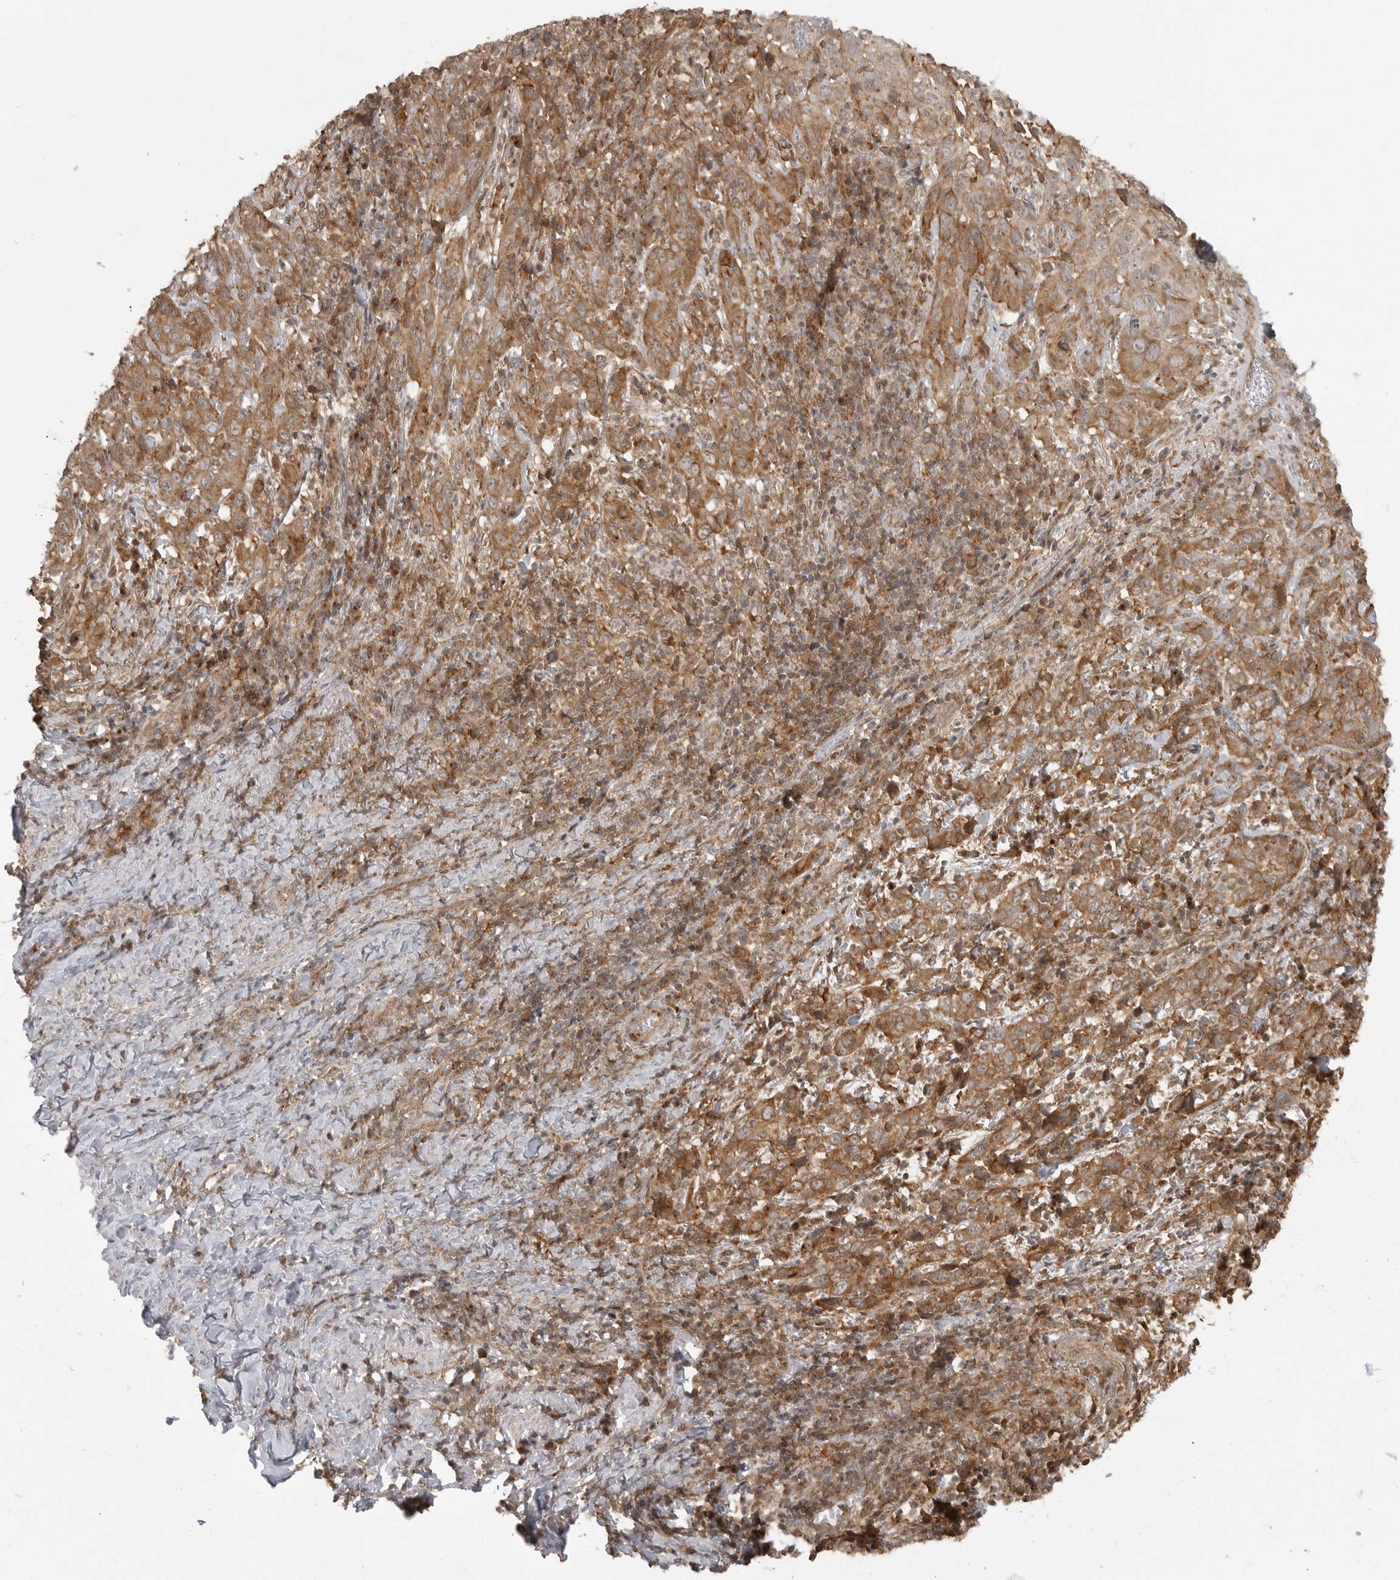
{"staining": {"intensity": "moderate", "quantity": ">75%", "location": "cytoplasmic/membranous"}, "tissue": "cervical cancer", "cell_type": "Tumor cells", "image_type": "cancer", "snomed": [{"axis": "morphology", "description": "Squamous cell carcinoma, NOS"}, {"axis": "topography", "description": "Cervix"}], "caption": "Moderate cytoplasmic/membranous protein staining is present in approximately >75% of tumor cells in cervical cancer. (Stains: DAB (3,3'-diaminobenzidine) in brown, nuclei in blue, Microscopy: brightfield microscopy at high magnification).", "gene": "FAT3", "patient": {"sex": "female", "age": 46}}